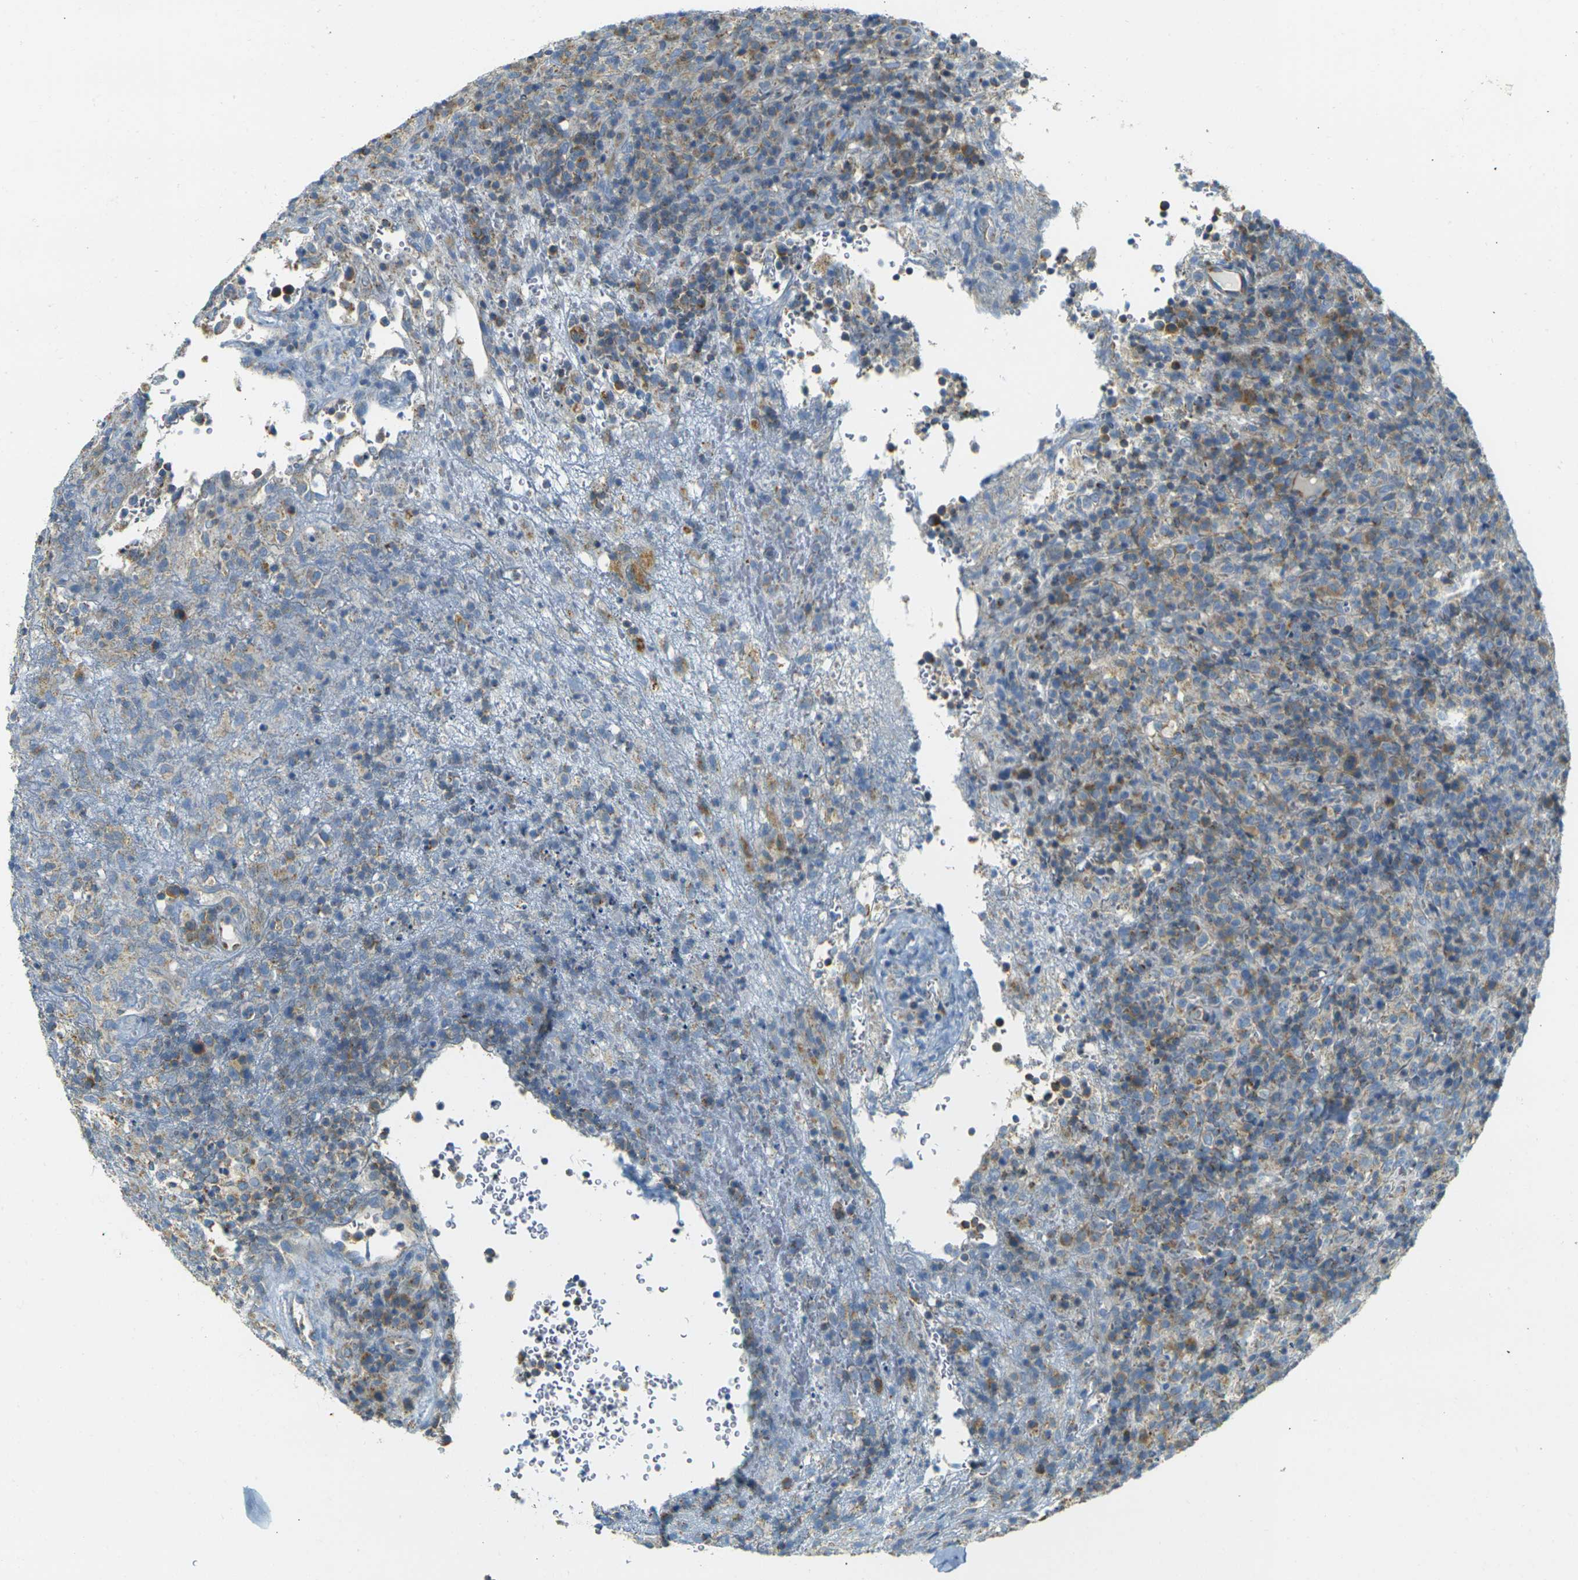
{"staining": {"intensity": "moderate", "quantity": "25%-75%", "location": "cytoplasmic/membranous"}, "tissue": "lymphoma", "cell_type": "Tumor cells", "image_type": "cancer", "snomed": [{"axis": "morphology", "description": "Malignant lymphoma, non-Hodgkin's type, High grade"}, {"axis": "topography", "description": "Lymph node"}], "caption": "Human lymphoma stained for a protein (brown) reveals moderate cytoplasmic/membranous positive staining in about 25%-75% of tumor cells.", "gene": "PARD6B", "patient": {"sex": "female", "age": 76}}